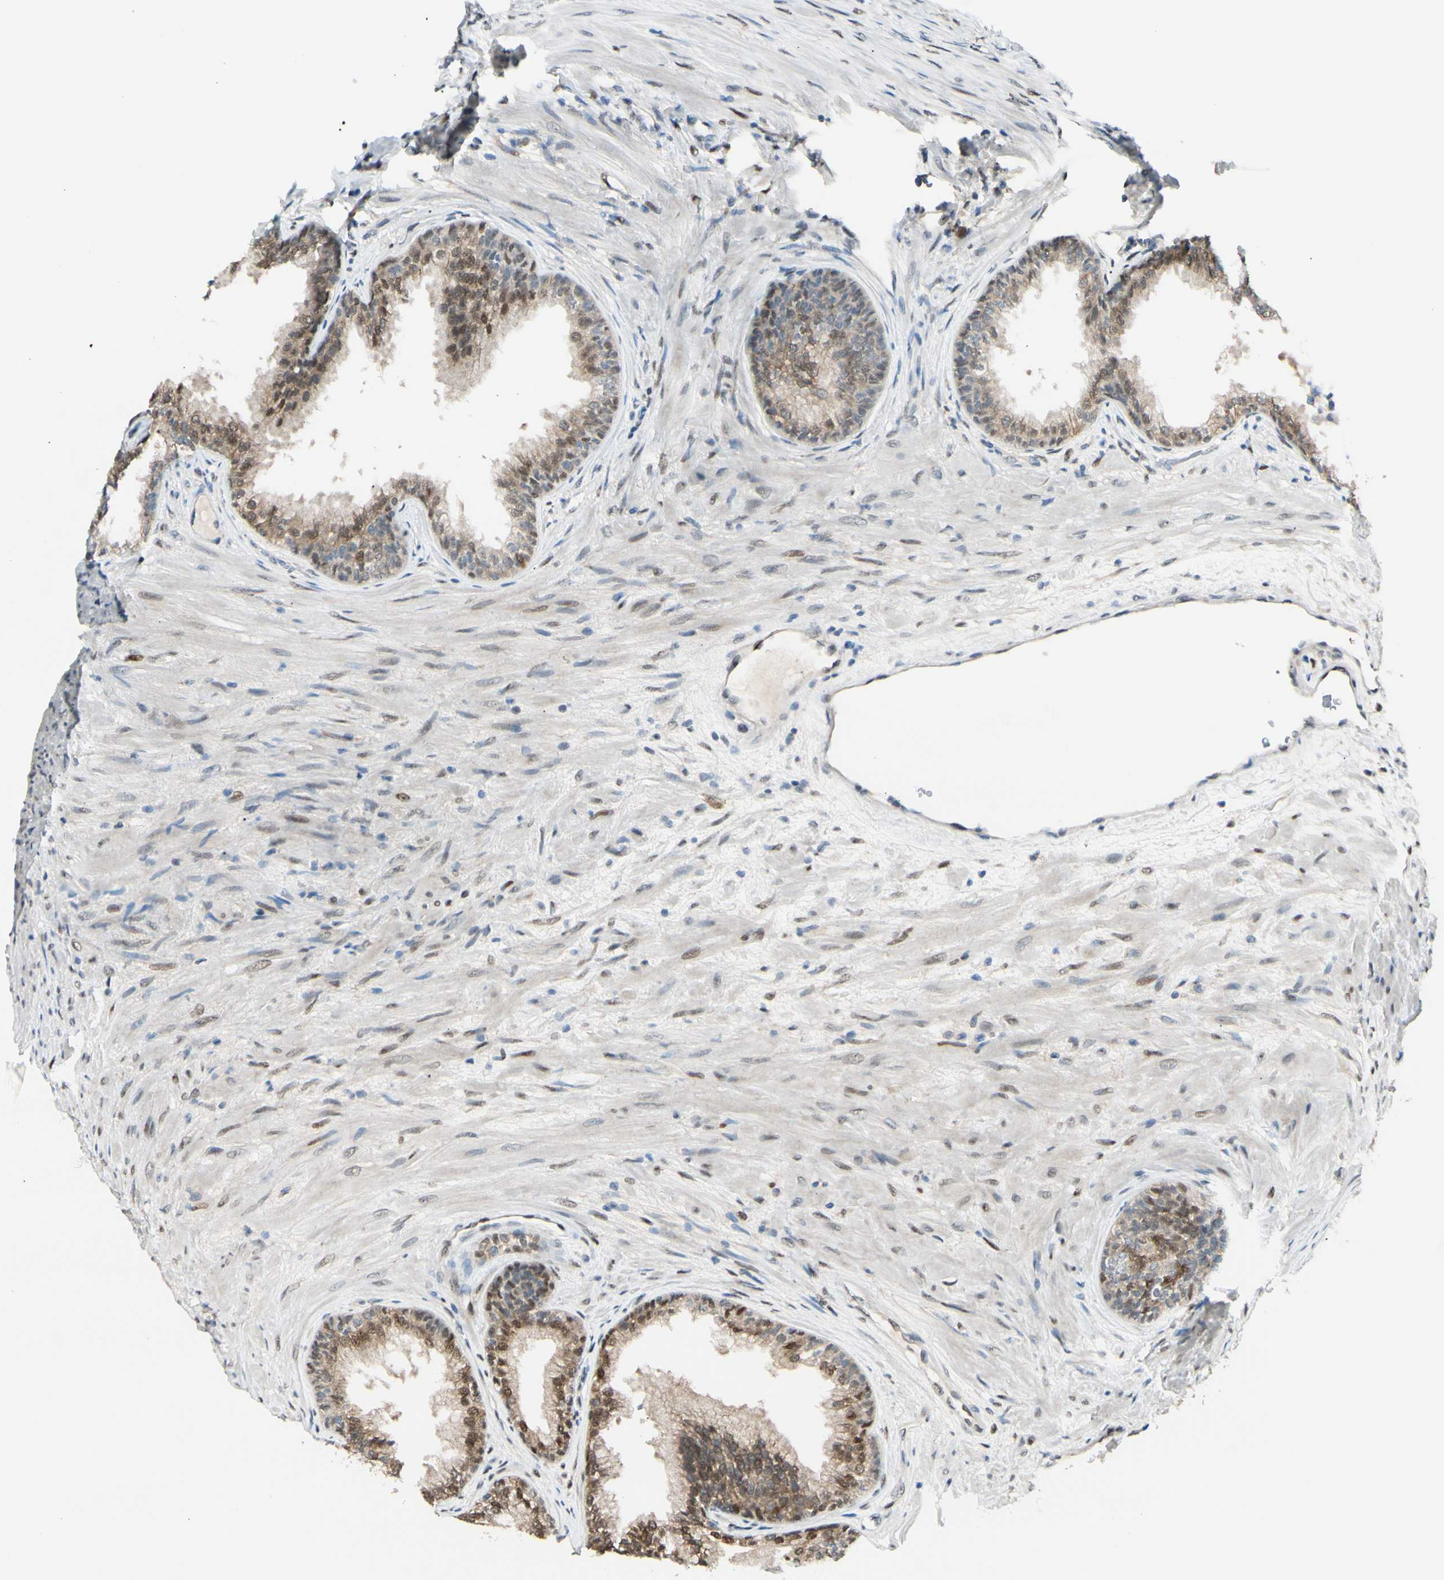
{"staining": {"intensity": "moderate", "quantity": ">75%", "location": "cytoplasmic/membranous,nuclear"}, "tissue": "prostate", "cell_type": "Glandular cells", "image_type": "normal", "snomed": [{"axis": "morphology", "description": "Normal tissue, NOS"}, {"axis": "topography", "description": "Prostate"}], "caption": "Immunohistochemistry (DAB) staining of benign prostate exhibits moderate cytoplasmic/membranous,nuclear protein positivity in approximately >75% of glandular cells.", "gene": "PTTG1", "patient": {"sex": "male", "age": 76}}